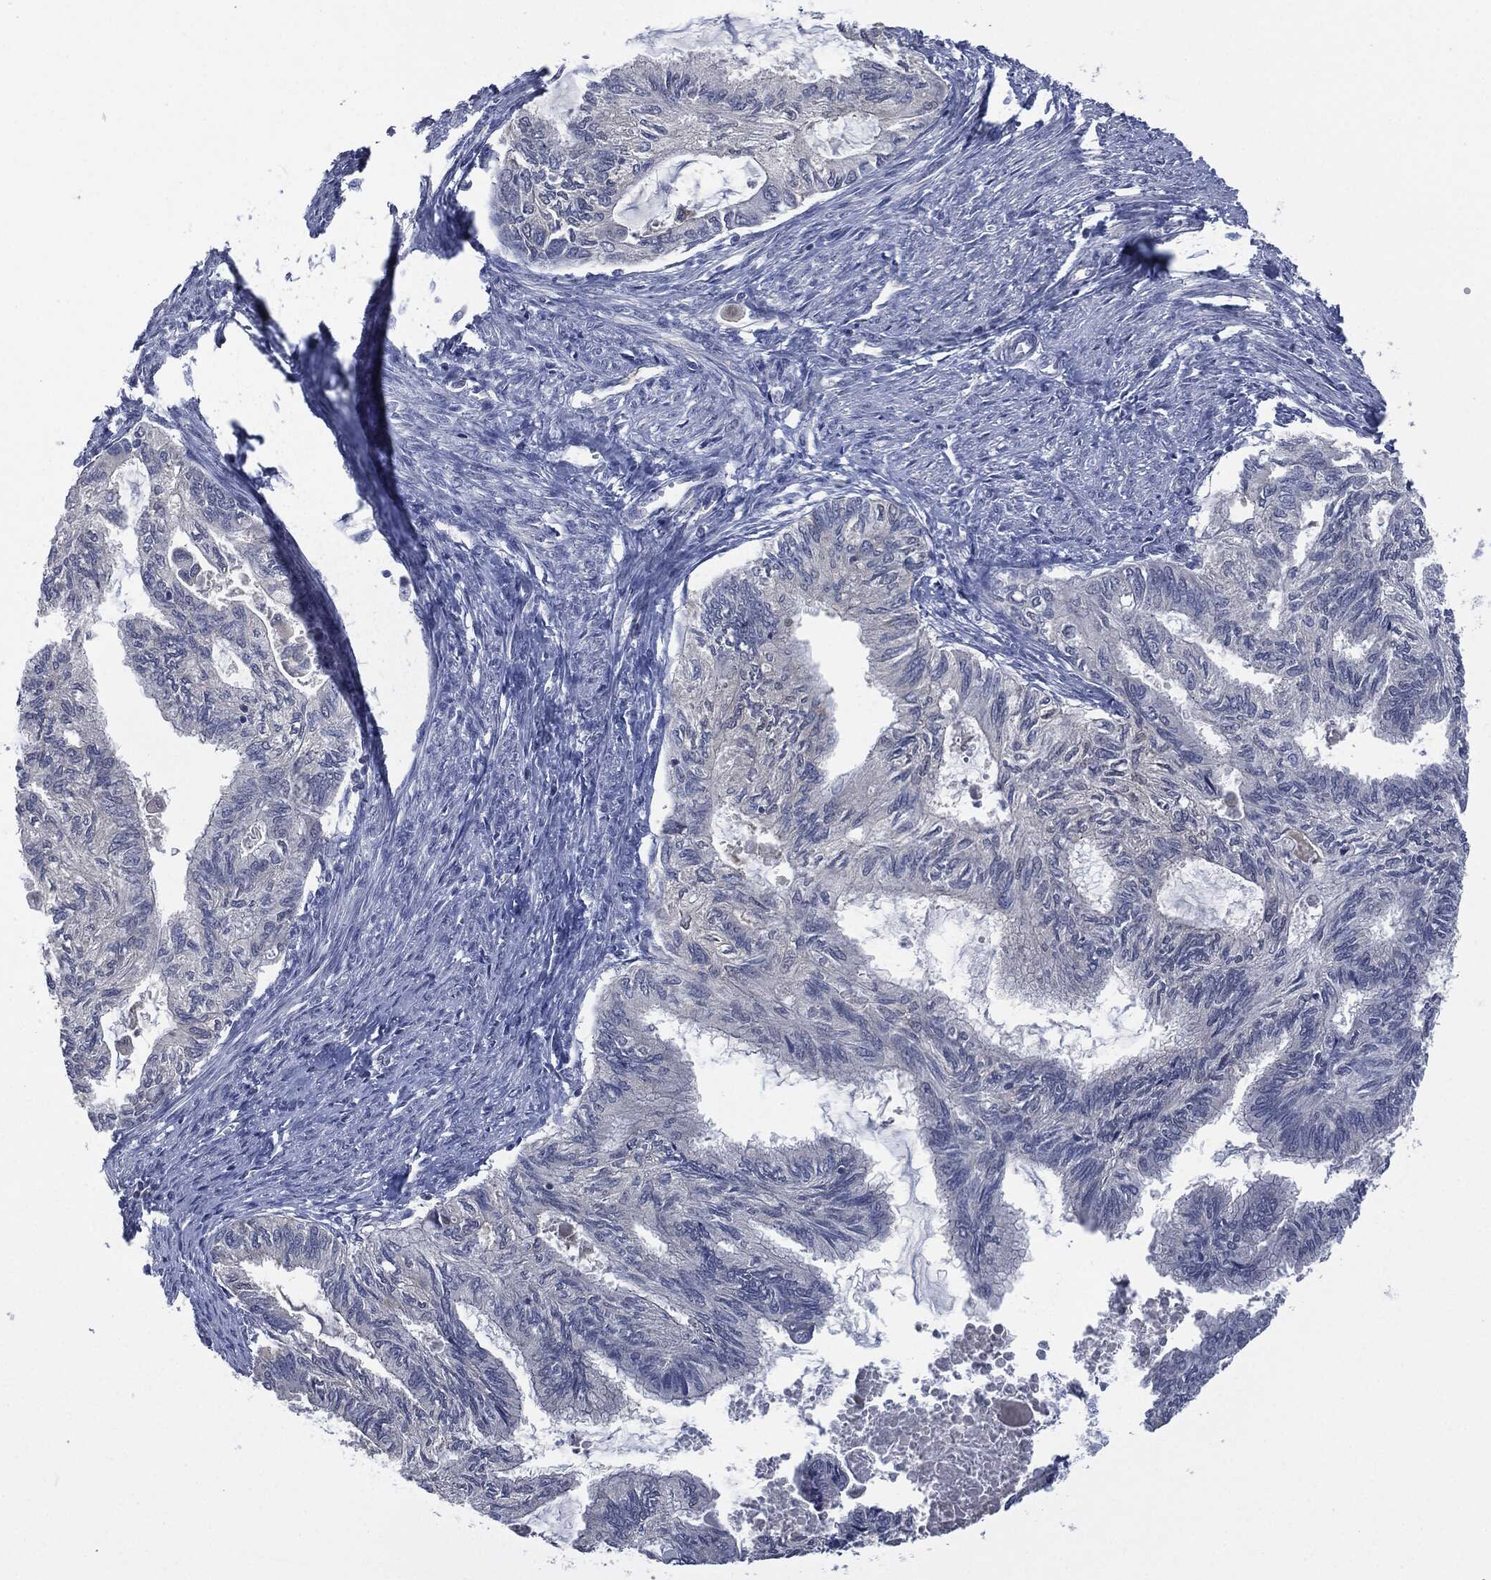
{"staining": {"intensity": "negative", "quantity": "none", "location": "none"}, "tissue": "endometrial cancer", "cell_type": "Tumor cells", "image_type": "cancer", "snomed": [{"axis": "morphology", "description": "Adenocarcinoma, NOS"}, {"axis": "topography", "description": "Endometrium"}], "caption": "Image shows no protein staining in tumor cells of adenocarcinoma (endometrial) tissue.", "gene": "IL1RN", "patient": {"sex": "female", "age": 86}}